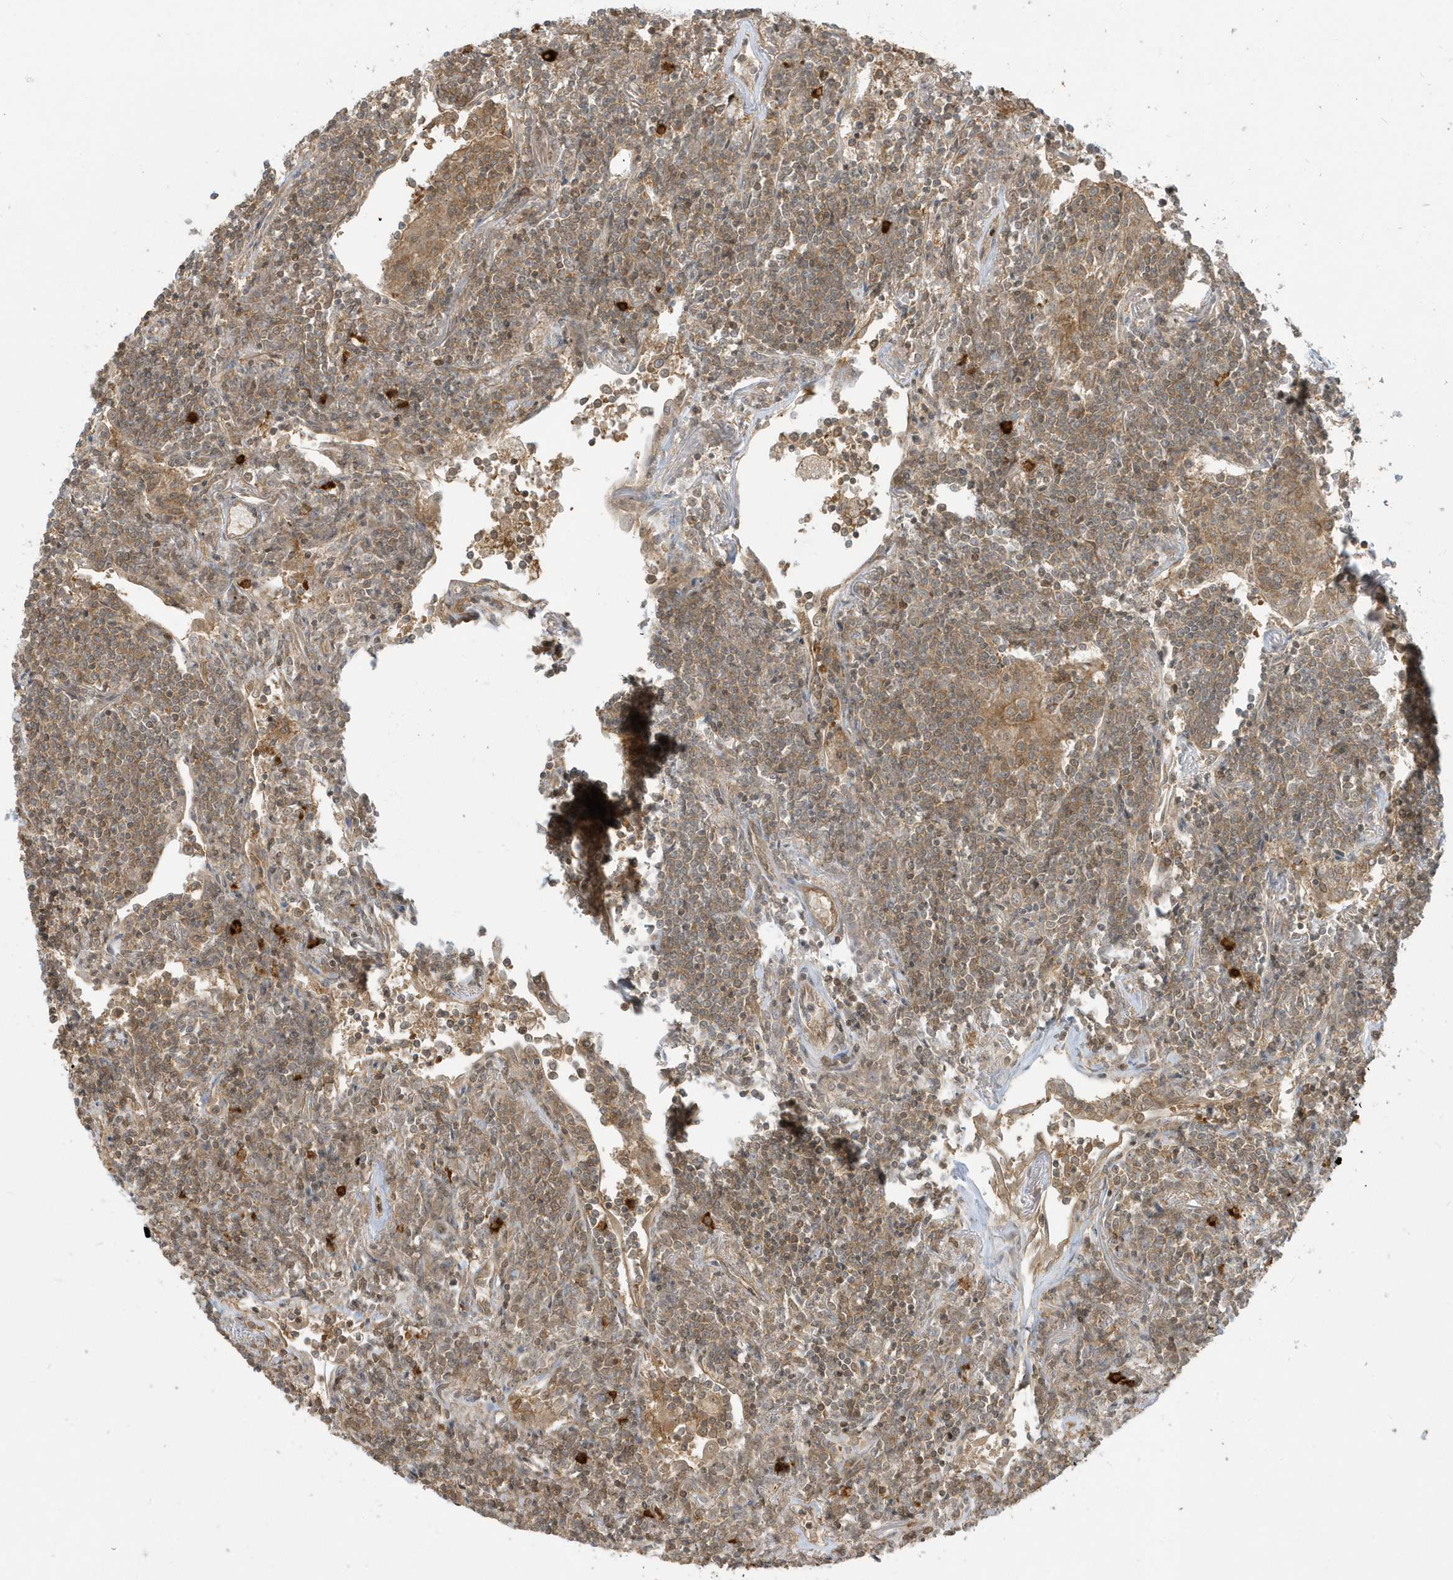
{"staining": {"intensity": "weak", "quantity": "25%-75%", "location": "cytoplasmic/membranous,nuclear"}, "tissue": "lymphoma", "cell_type": "Tumor cells", "image_type": "cancer", "snomed": [{"axis": "morphology", "description": "Malignant lymphoma, non-Hodgkin's type, Low grade"}, {"axis": "topography", "description": "Lung"}], "caption": "Weak cytoplasmic/membranous and nuclear expression for a protein is appreciated in about 25%-75% of tumor cells of malignant lymphoma, non-Hodgkin's type (low-grade) using immunohistochemistry.", "gene": "PPP1R7", "patient": {"sex": "female", "age": 71}}